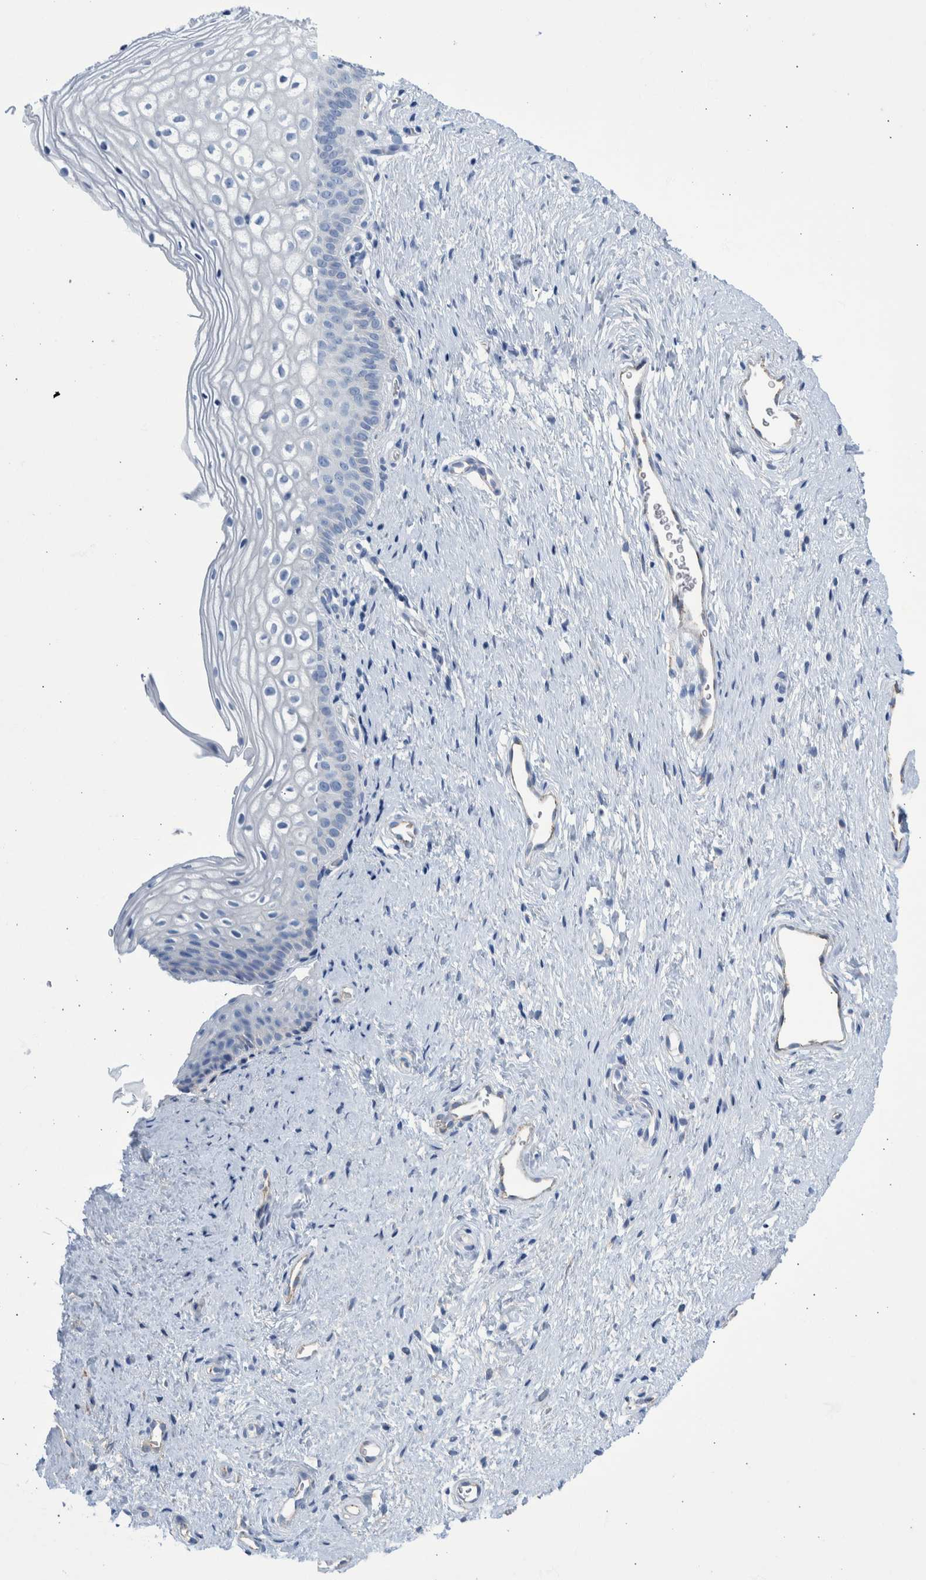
{"staining": {"intensity": "negative", "quantity": "none", "location": "none"}, "tissue": "cervix", "cell_type": "Glandular cells", "image_type": "normal", "snomed": [{"axis": "morphology", "description": "Normal tissue, NOS"}, {"axis": "topography", "description": "Cervix"}], "caption": "Glandular cells are negative for brown protein staining in benign cervix. Brightfield microscopy of immunohistochemistry stained with DAB (3,3'-diaminobenzidine) (brown) and hematoxylin (blue), captured at high magnification.", "gene": "SLC34A3", "patient": {"sex": "female", "age": 27}}